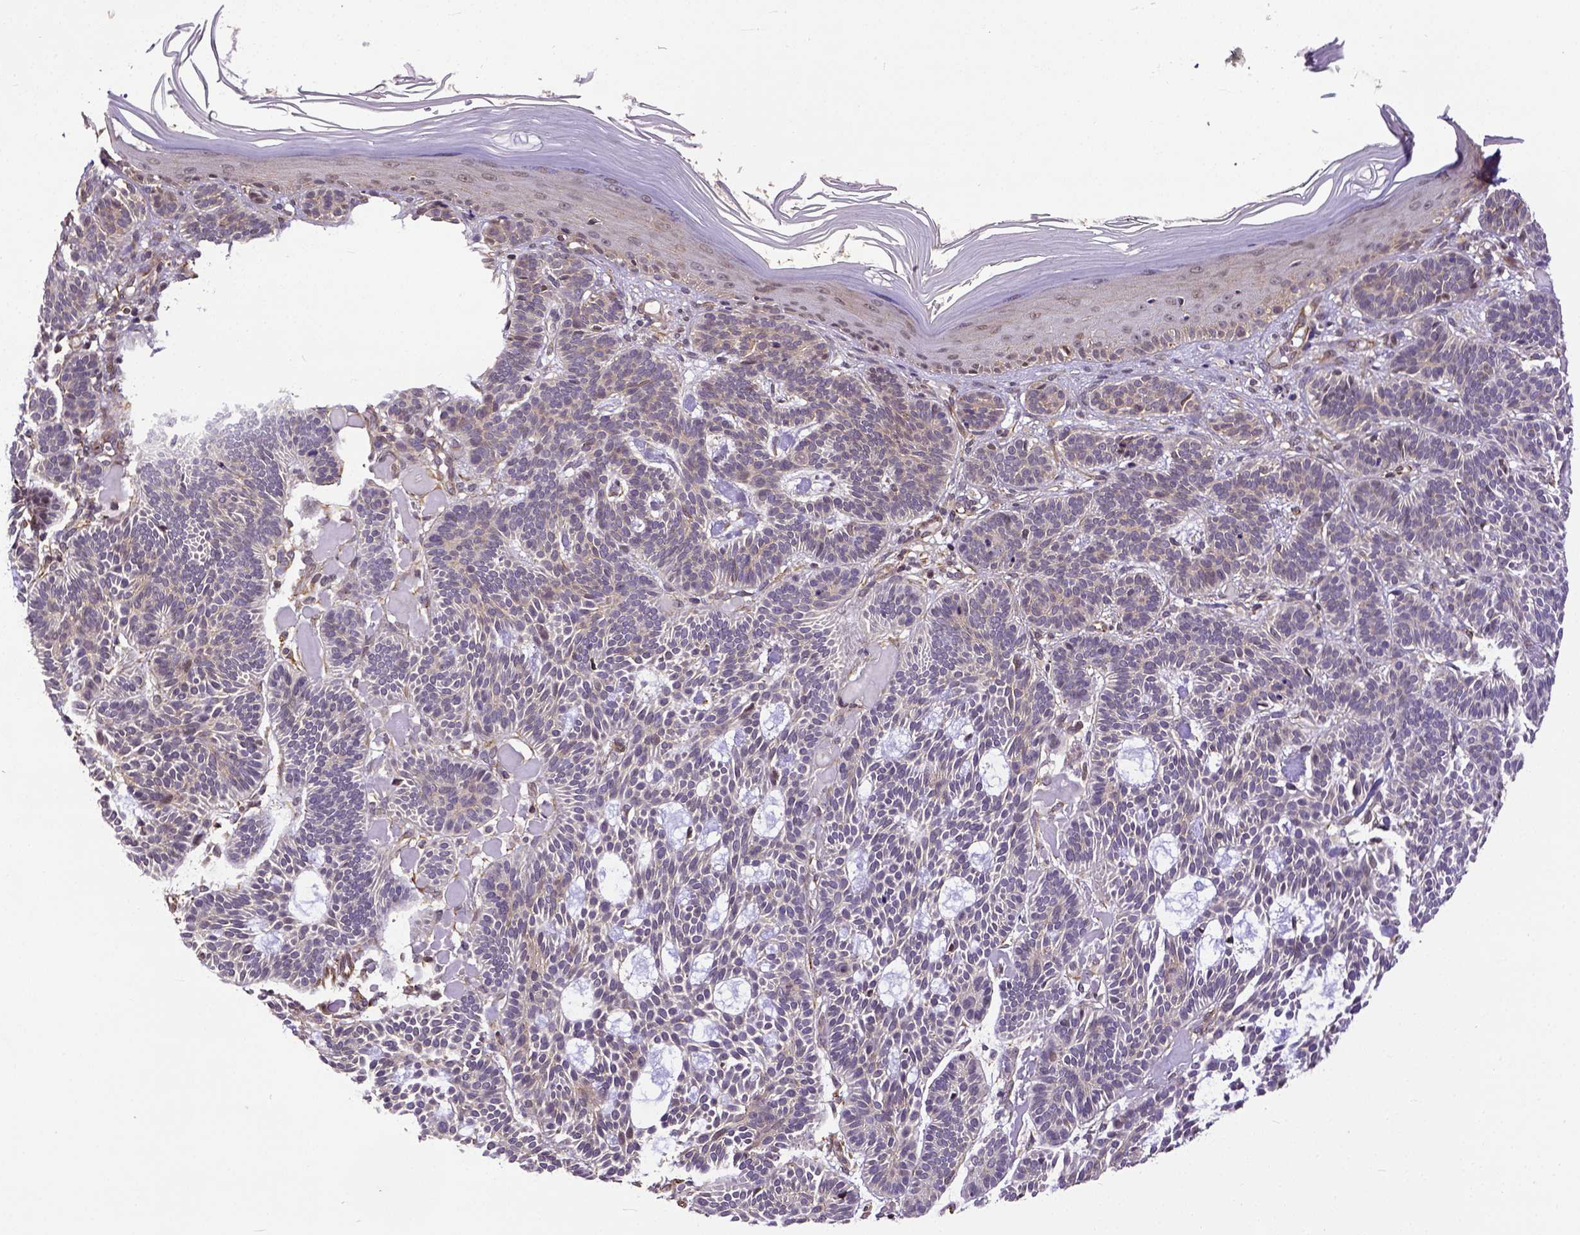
{"staining": {"intensity": "weak", "quantity": ">75%", "location": "cytoplasmic/membranous"}, "tissue": "skin cancer", "cell_type": "Tumor cells", "image_type": "cancer", "snomed": [{"axis": "morphology", "description": "Basal cell carcinoma"}, {"axis": "topography", "description": "Skin"}], "caption": "Tumor cells demonstrate low levels of weak cytoplasmic/membranous staining in approximately >75% of cells in human skin cancer.", "gene": "DICER1", "patient": {"sex": "male", "age": 85}}